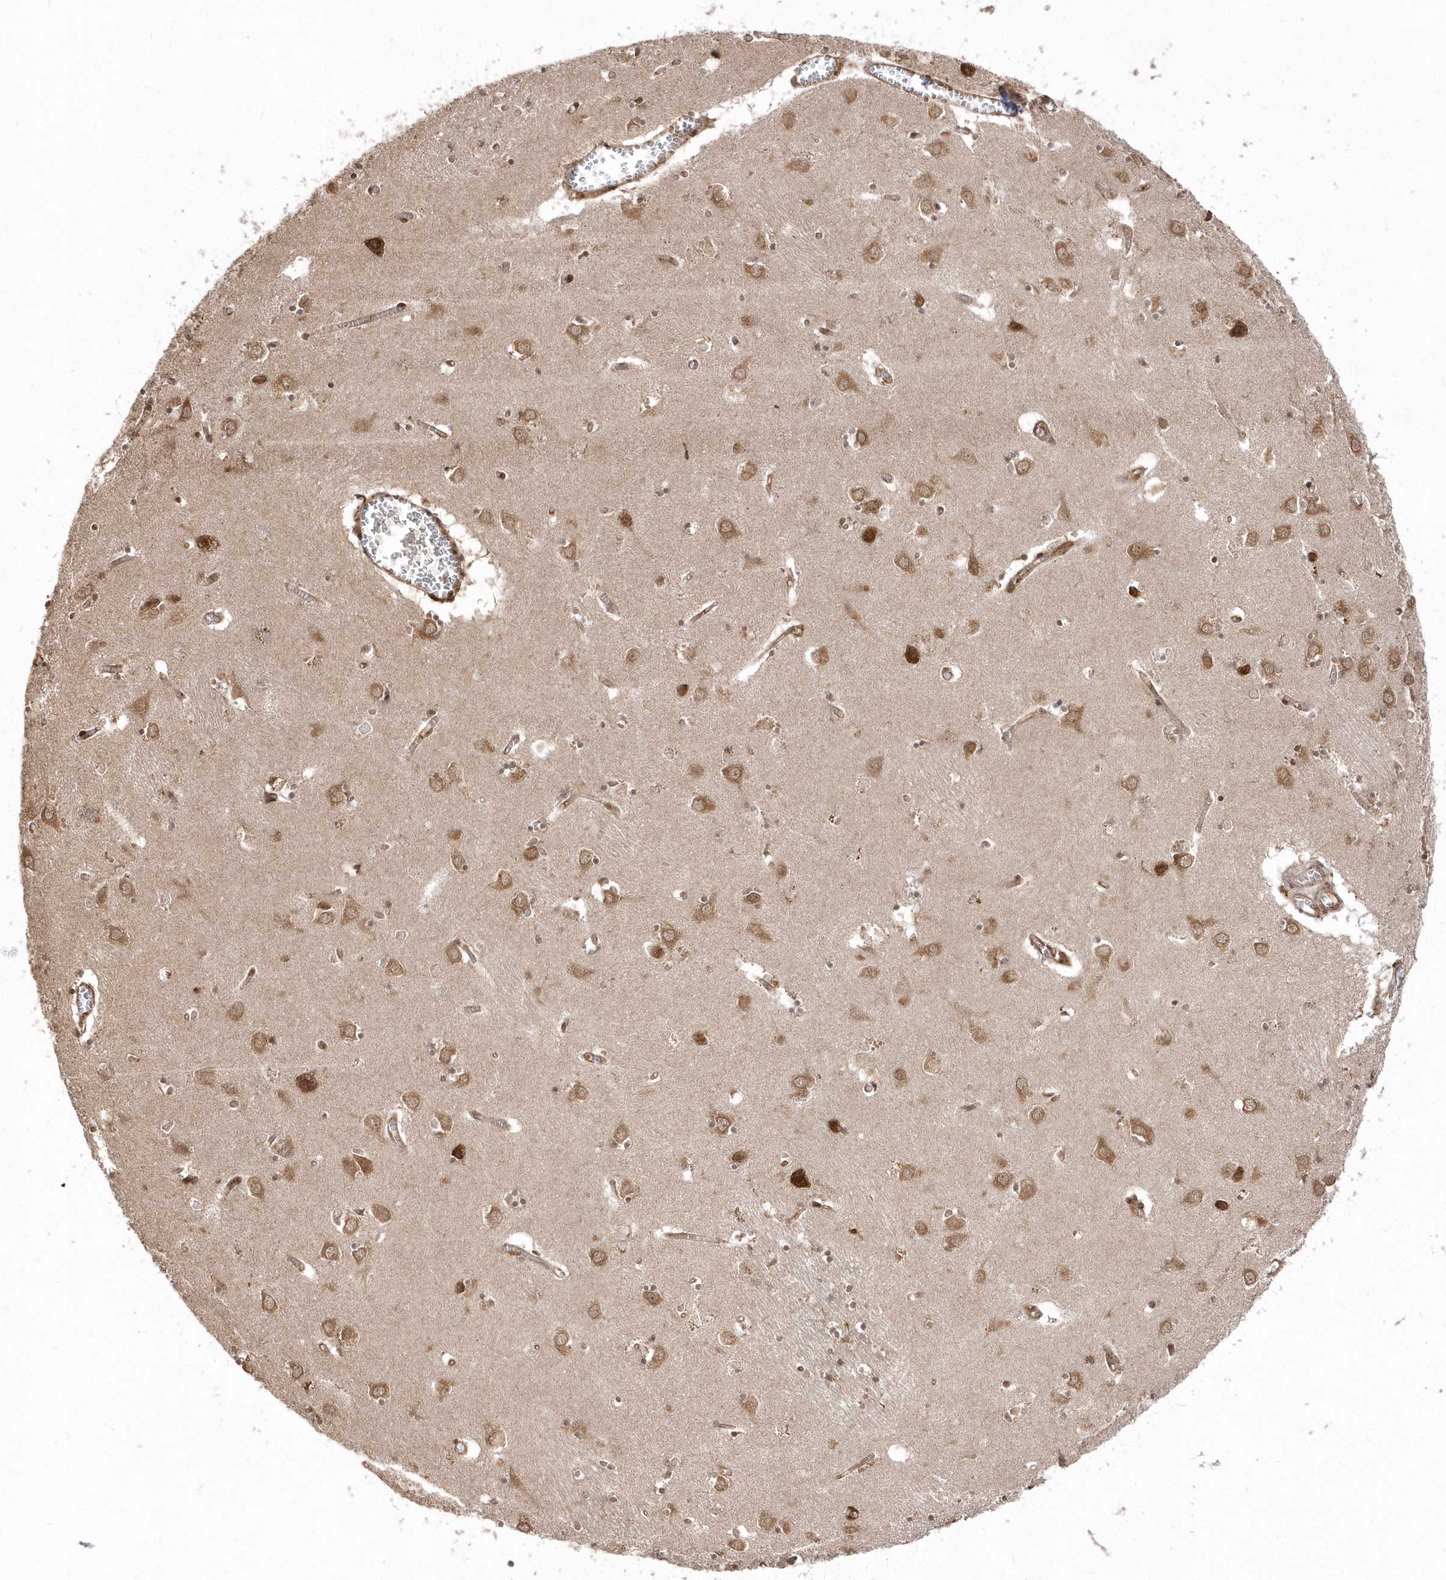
{"staining": {"intensity": "moderate", "quantity": ">75%", "location": "cytoplasmic/membranous"}, "tissue": "caudate", "cell_type": "Glial cells", "image_type": "normal", "snomed": [{"axis": "morphology", "description": "Normal tissue, NOS"}, {"axis": "topography", "description": "Lateral ventricle wall"}], "caption": "Human caudate stained for a protein (brown) demonstrates moderate cytoplasmic/membranous positive expression in about >75% of glial cells.", "gene": "EPC2", "patient": {"sex": "male", "age": 70}}